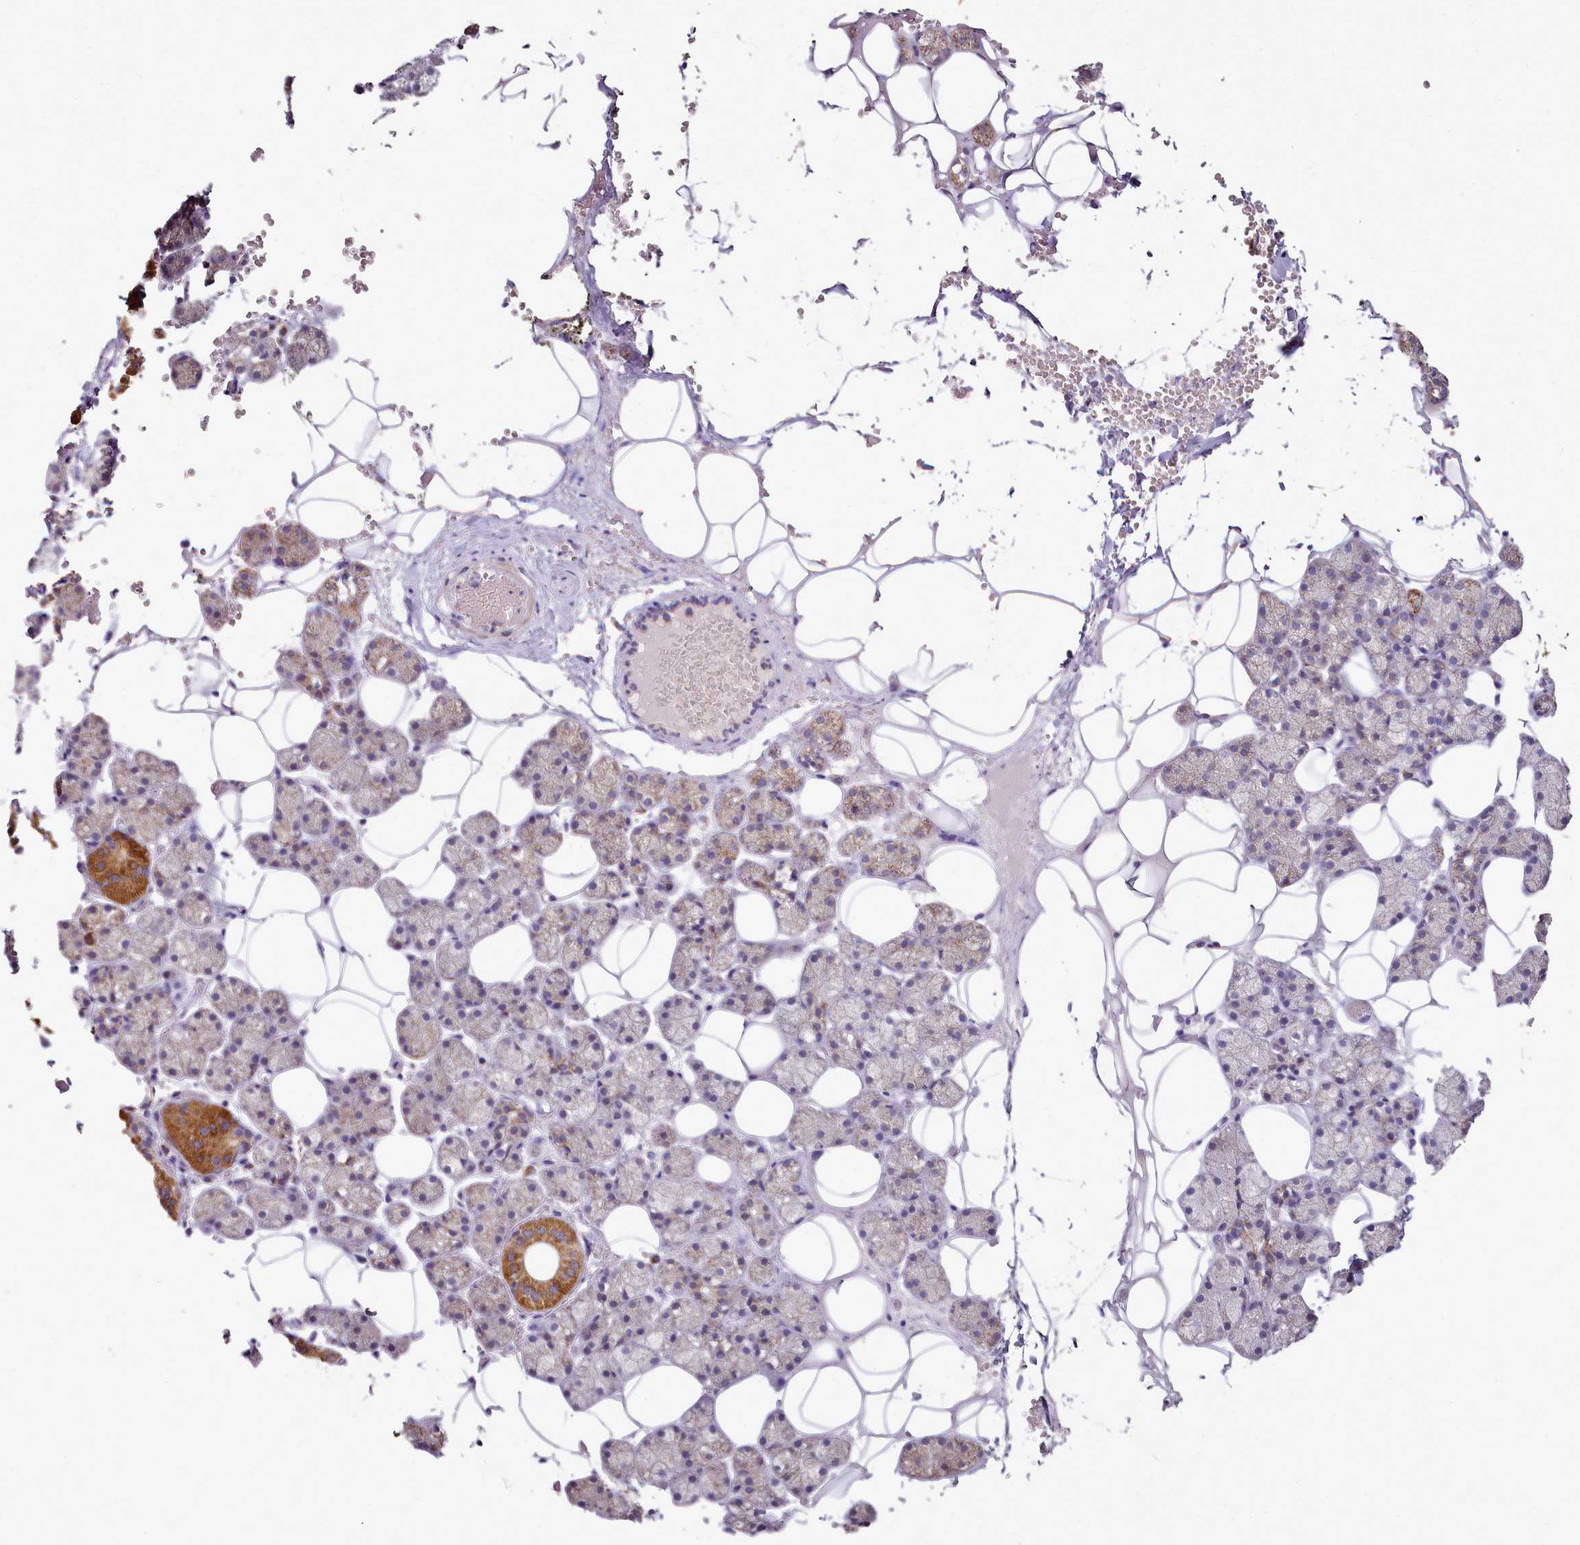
{"staining": {"intensity": "strong", "quantity": "<25%", "location": "cytoplasmic/membranous"}, "tissue": "salivary gland", "cell_type": "Glandular cells", "image_type": "normal", "snomed": [{"axis": "morphology", "description": "Normal tissue, NOS"}, {"axis": "topography", "description": "Salivary gland"}], "caption": "IHC of normal human salivary gland exhibits medium levels of strong cytoplasmic/membranous staining in approximately <25% of glandular cells. (Brightfield microscopy of DAB IHC at high magnification).", "gene": "ACSS1", "patient": {"sex": "female", "age": 33}}